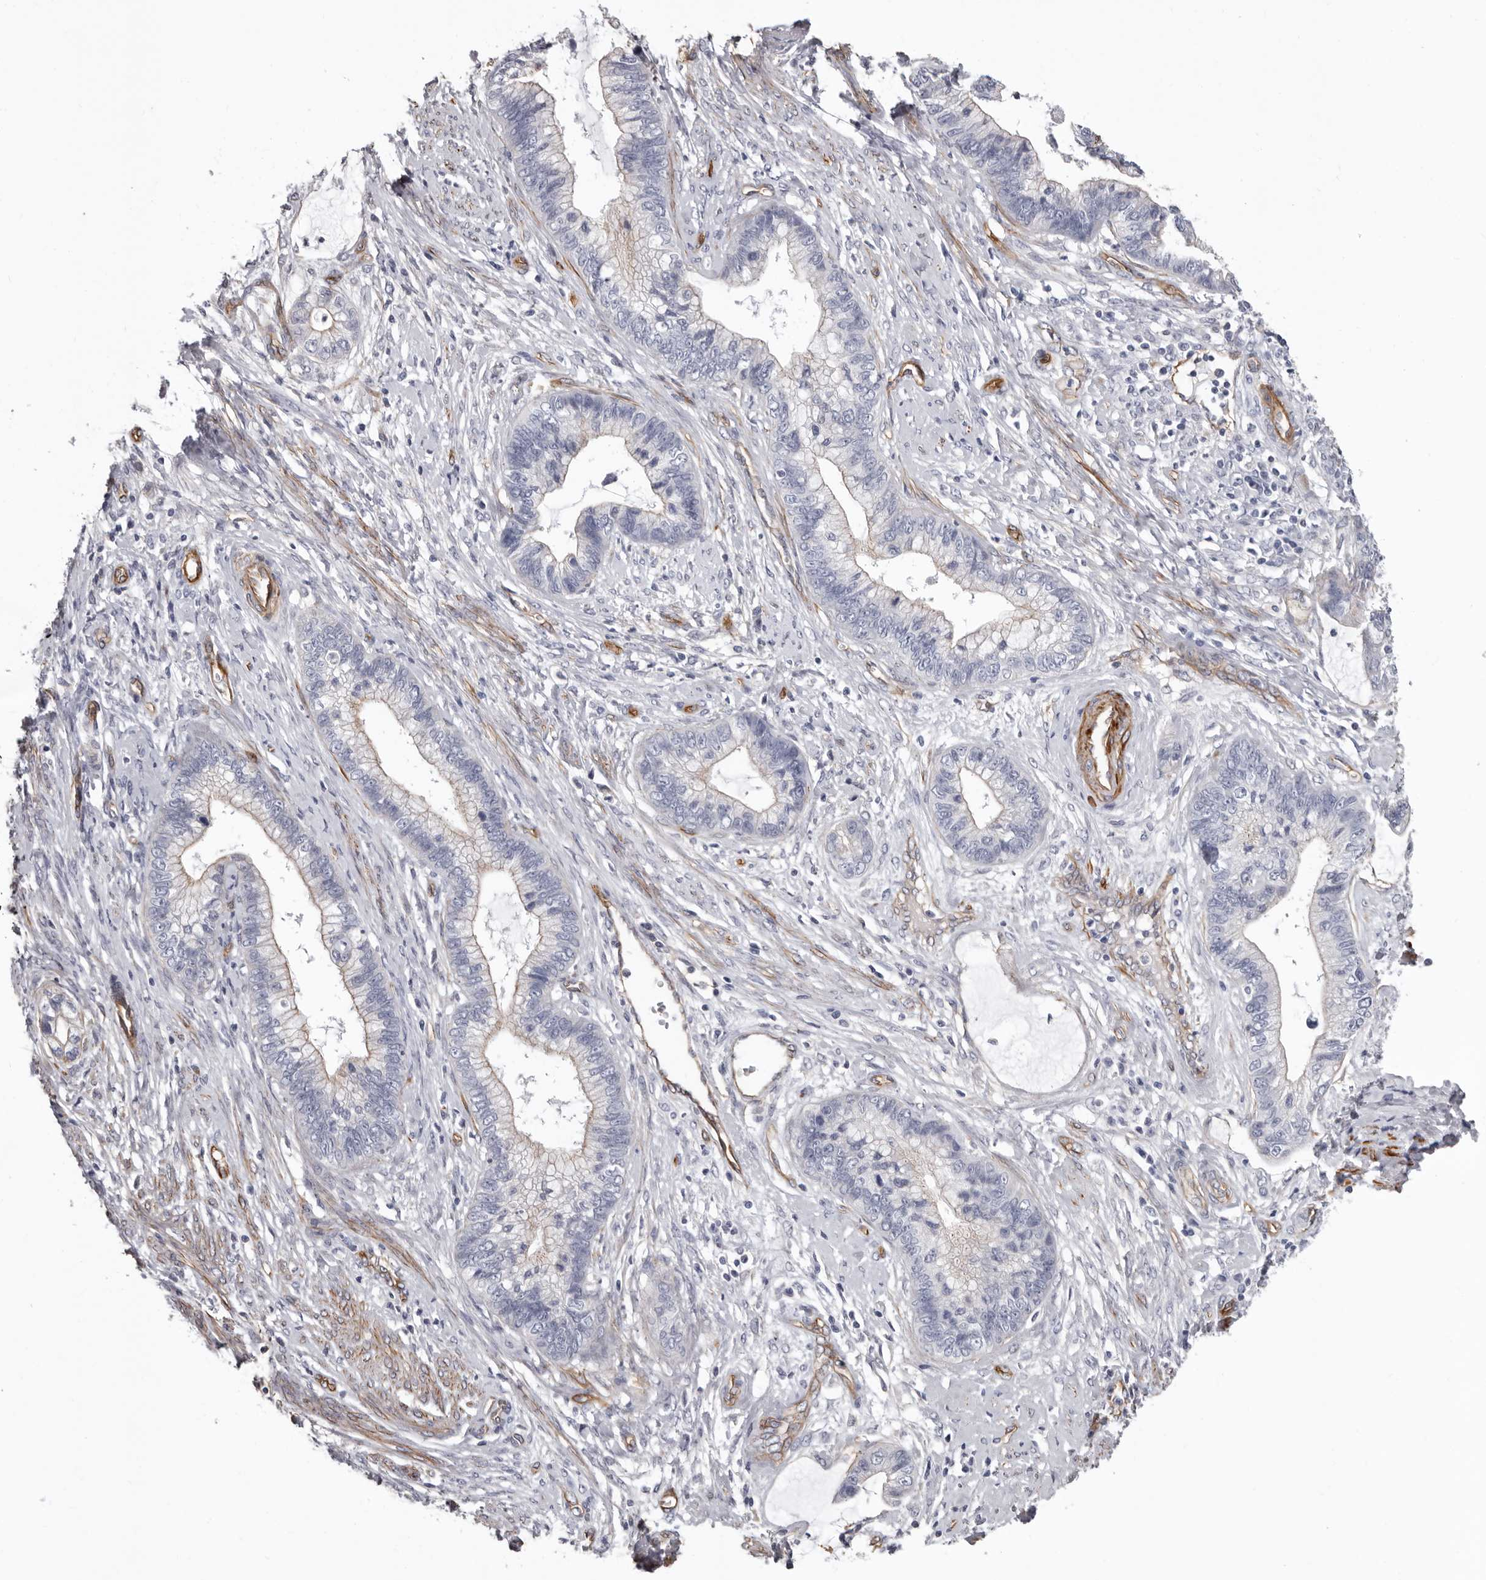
{"staining": {"intensity": "negative", "quantity": "none", "location": "none"}, "tissue": "cervical cancer", "cell_type": "Tumor cells", "image_type": "cancer", "snomed": [{"axis": "morphology", "description": "Adenocarcinoma, NOS"}, {"axis": "topography", "description": "Cervix"}], "caption": "This image is of adenocarcinoma (cervical) stained with immunohistochemistry (IHC) to label a protein in brown with the nuclei are counter-stained blue. There is no positivity in tumor cells. (Brightfield microscopy of DAB immunohistochemistry (IHC) at high magnification).", "gene": "ADGRL4", "patient": {"sex": "female", "age": 44}}